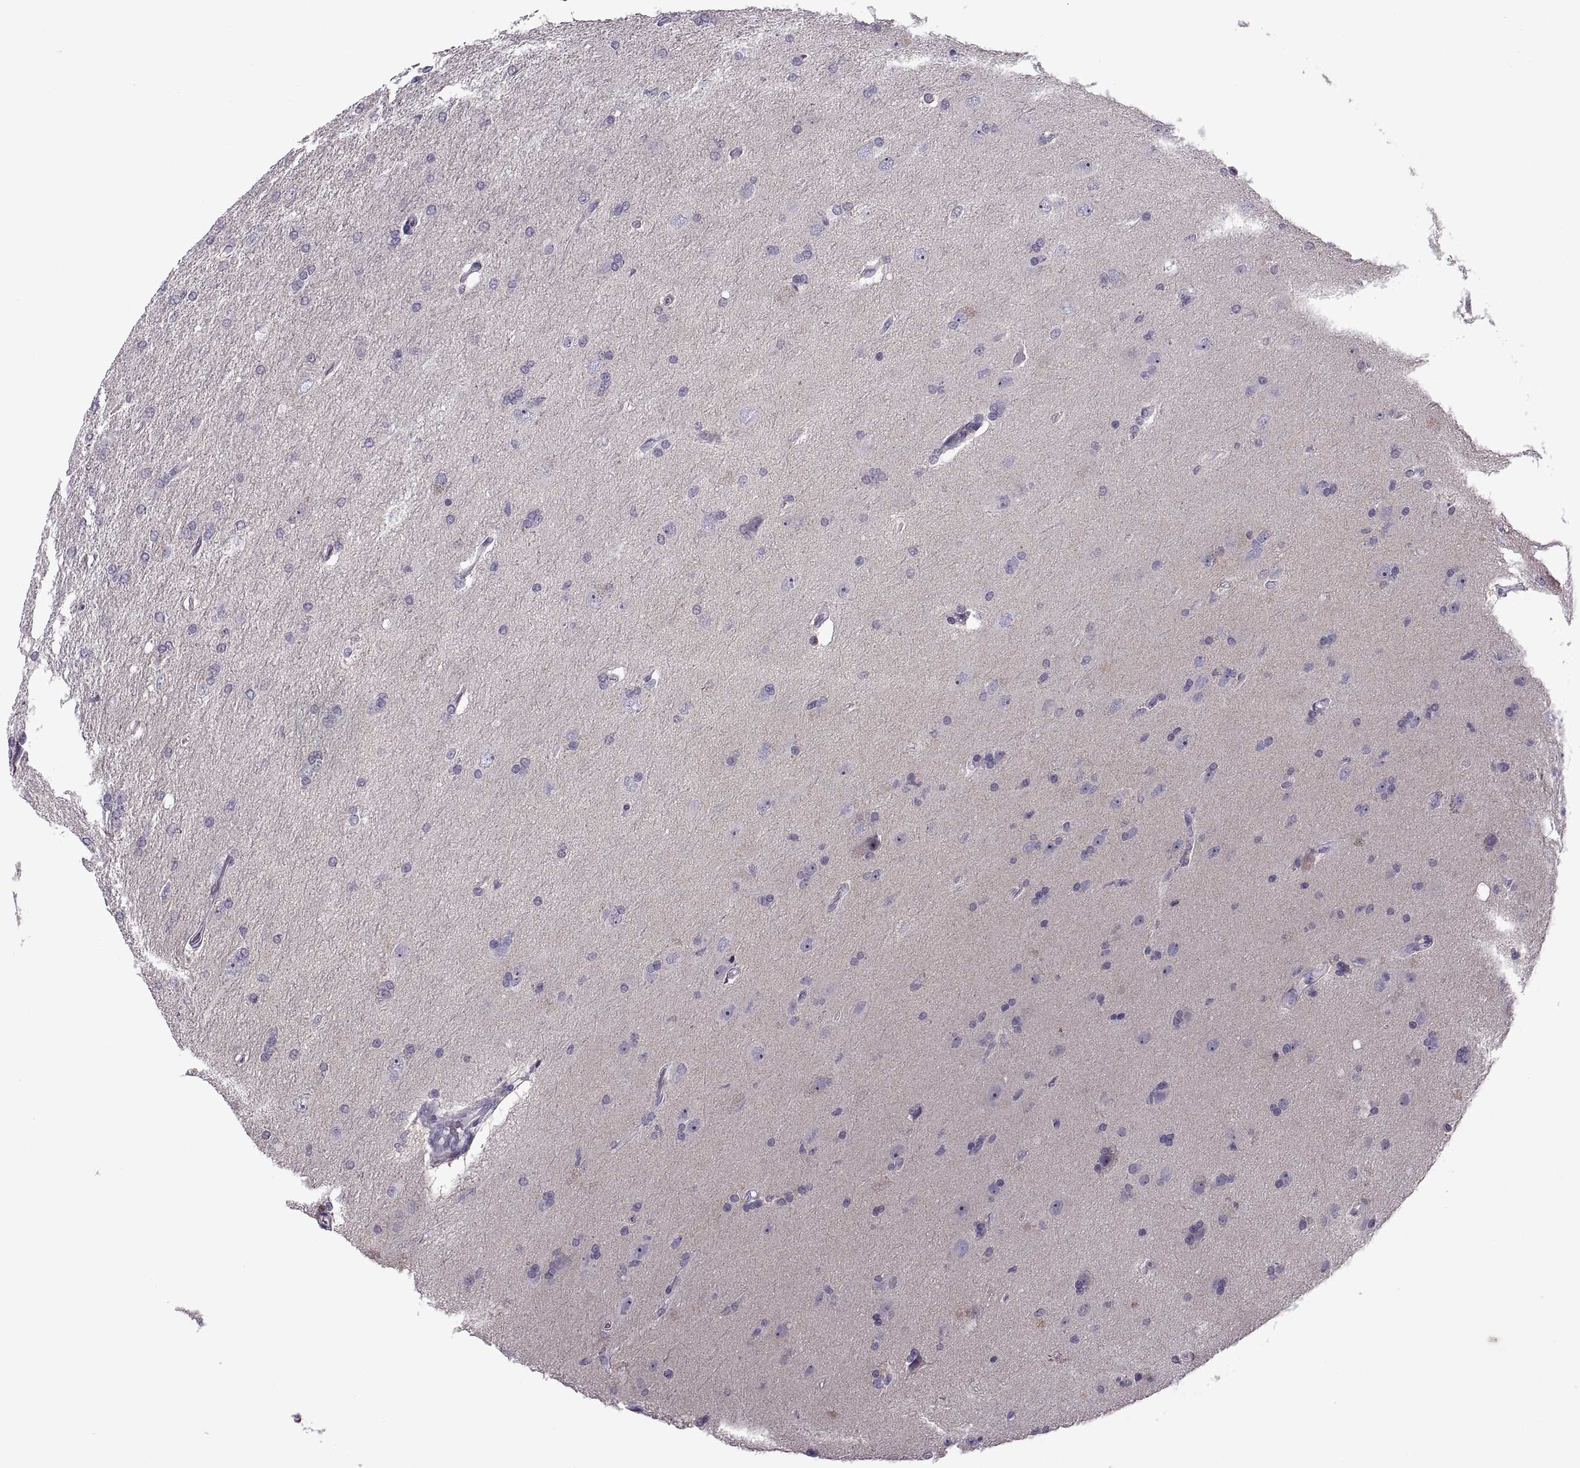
{"staining": {"intensity": "negative", "quantity": "none", "location": "none"}, "tissue": "glioma", "cell_type": "Tumor cells", "image_type": "cancer", "snomed": [{"axis": "morphology", "description": "Glioma, malignant, High grade"}, {"axis": "topography", "description": "Cerebral cortex"}], "caption": "IHC micrograph of glioma stained for a protein (brown), which demonstrates no staining in tumor cells.", "gene": "TBC1D3G", "patient": {"sex": "male", "age": 70}}